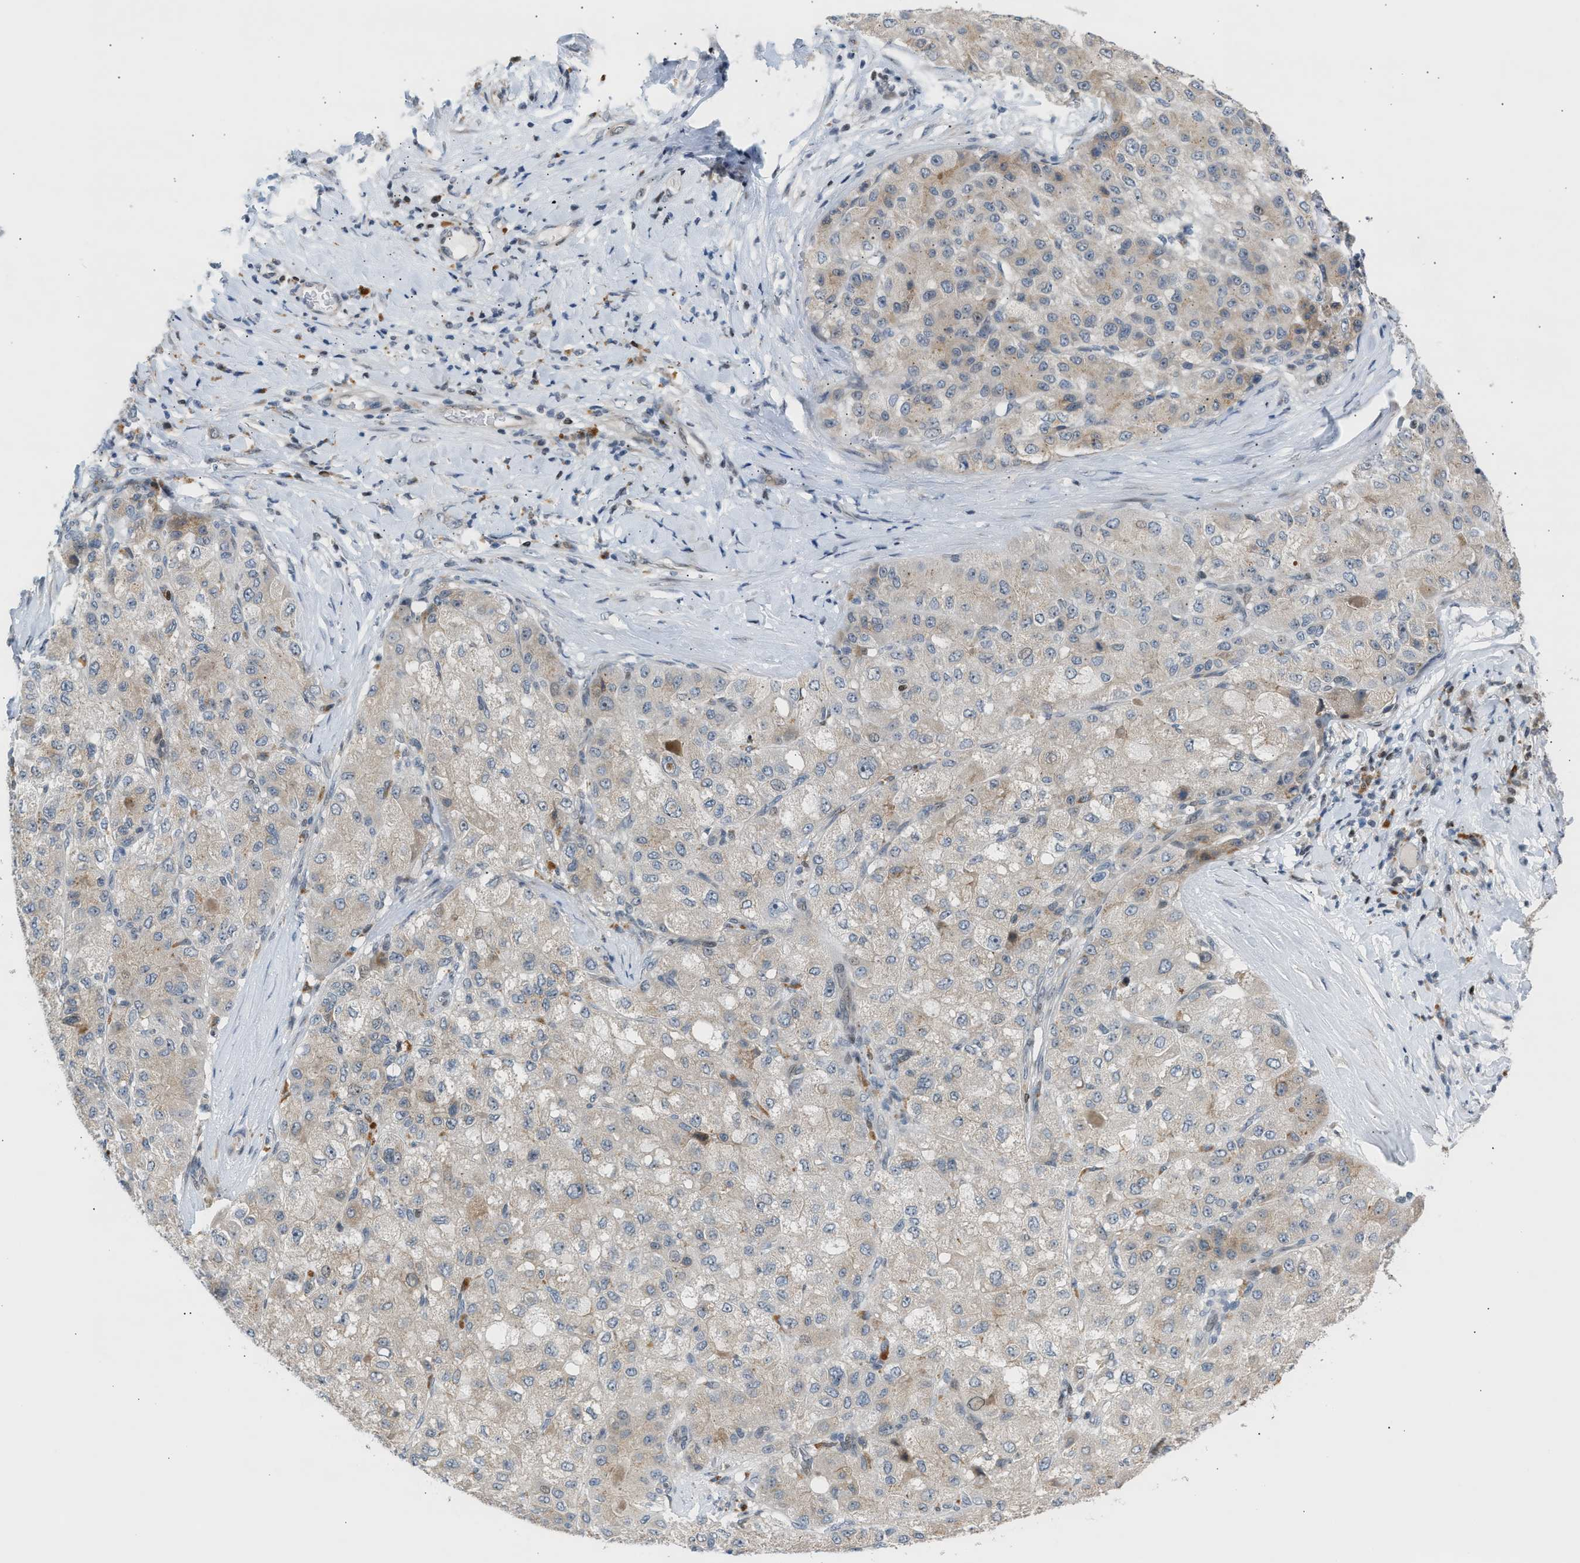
{"staining": {"intensity": "weak", "quantity": "25%-75%", "location": "cytoplasmic/membranous"}, "tissue": "liver cancer", "cell_type": "Tumor cells", "image_type": "cancer", "snomed": [{"axis": "morphology", "description": "Carcinoma, Hepatocellular, NOS"}, {"axis": "topography", "description": "Liver"}], "caption": "Protein staining of liver hepatocellular carcinoma tissue displays weak cytoplasmic/membranous positivity in approximately 25%-75% of tumor cells.", "gene": "NPS", "patient": {"sex": "male", "age": 80}}